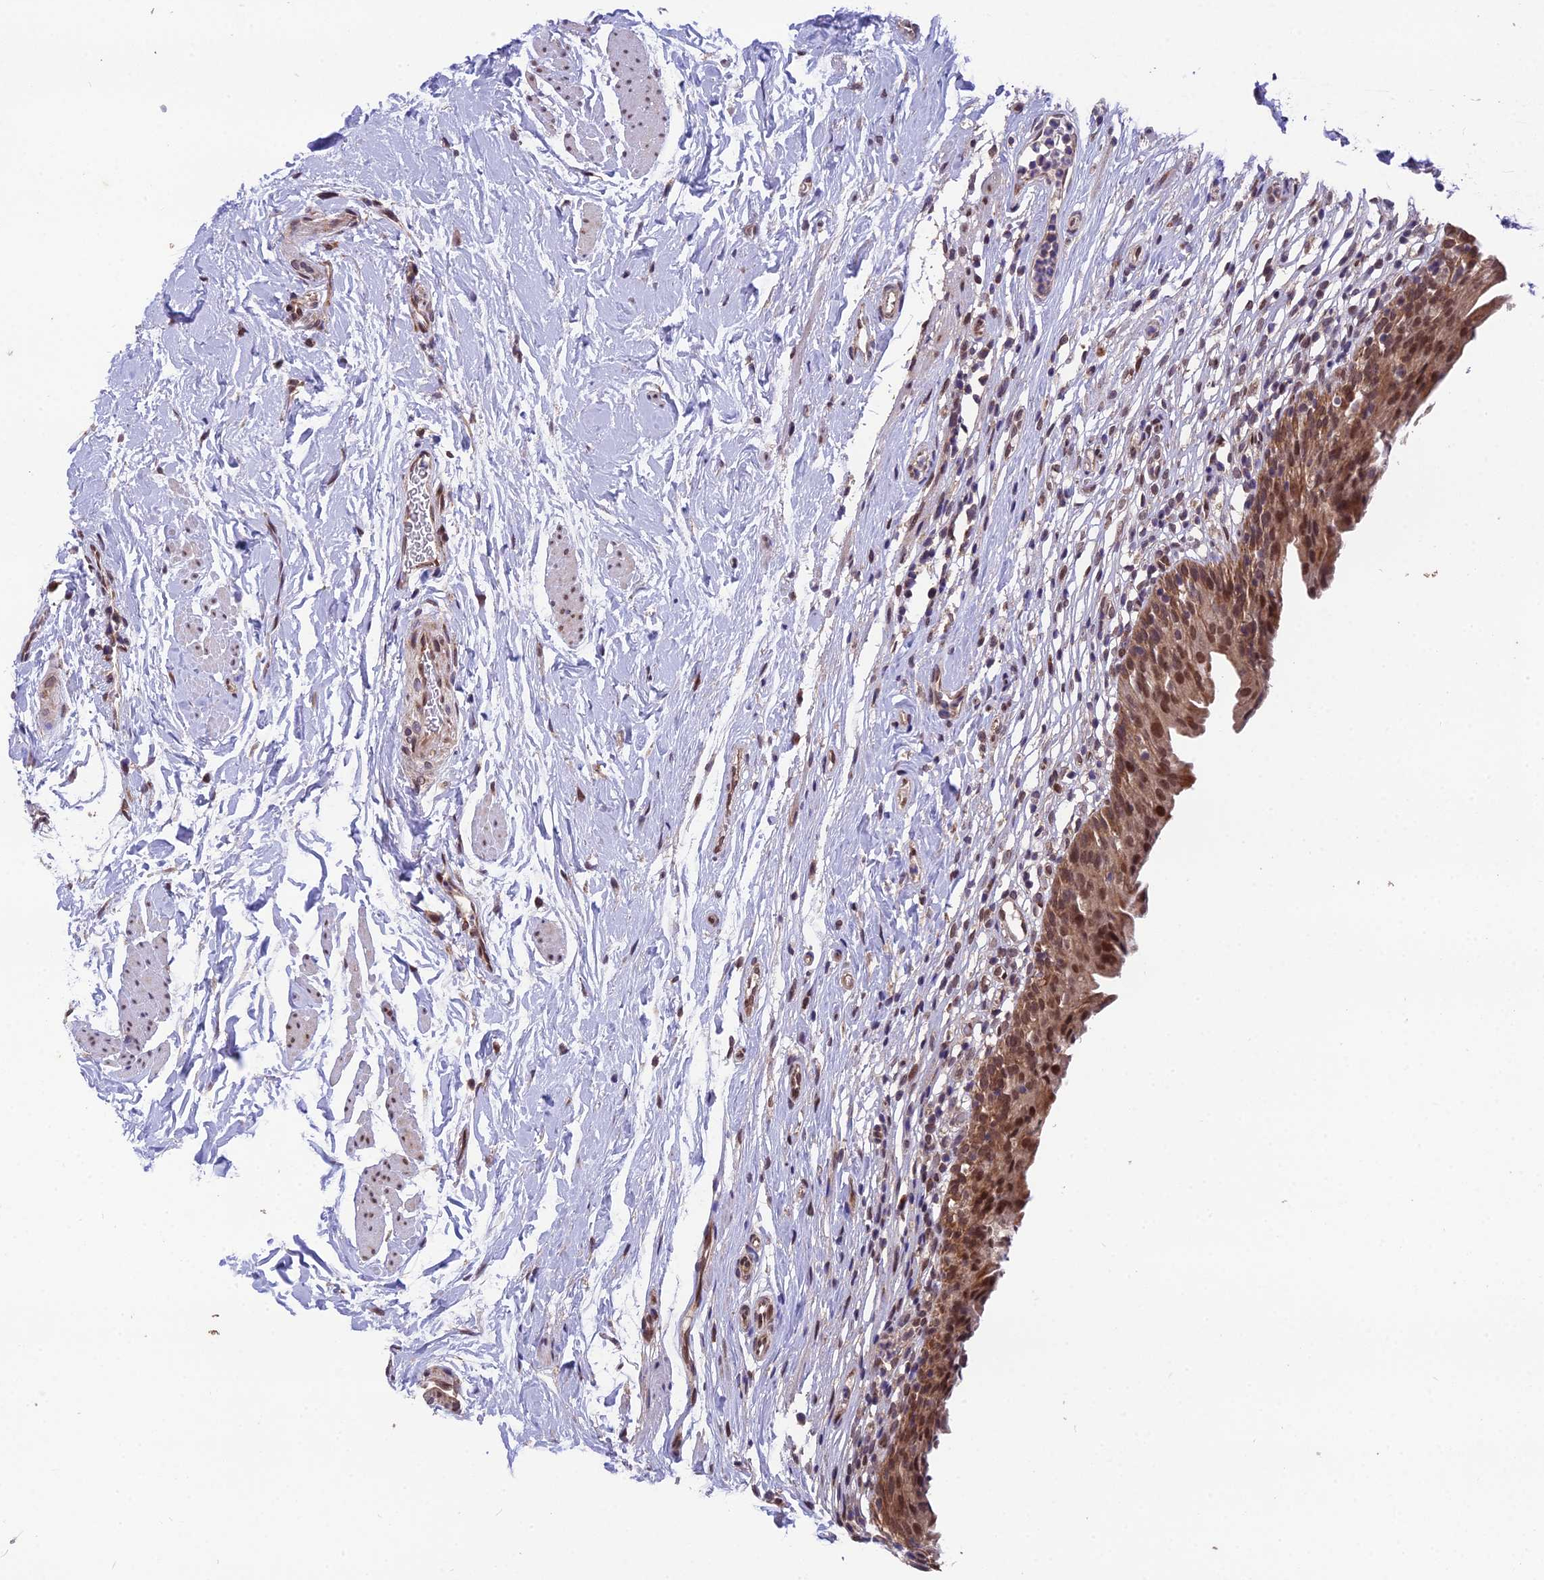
{"staining": {"intensity": "strong", "quantity": ">75%", "location": "cytoplasmic/membranous,nuclear"}, "tissue": "urinary bladder", "cell_type": "Urothelial cells", "image_type": "normal", "snomed": [{"axis": "morphology", "description": "Normal tissue, NOS"}, {"axis": "morphology", "description": "Inflammation, NOS"}, {"axis": "topography", "description": "Urinary bladder"}], "caption": "IHC of unremarkable urinary bladder displays high levels of strong cytoplasmic/membranous,nuclear positivity in about >75% of urothelial cells. (brown staining indicates protein expression, while blue staining denotes nuclei).", "gene": "CYP2R1", "patient": {"sex": "male", "age": 63}}